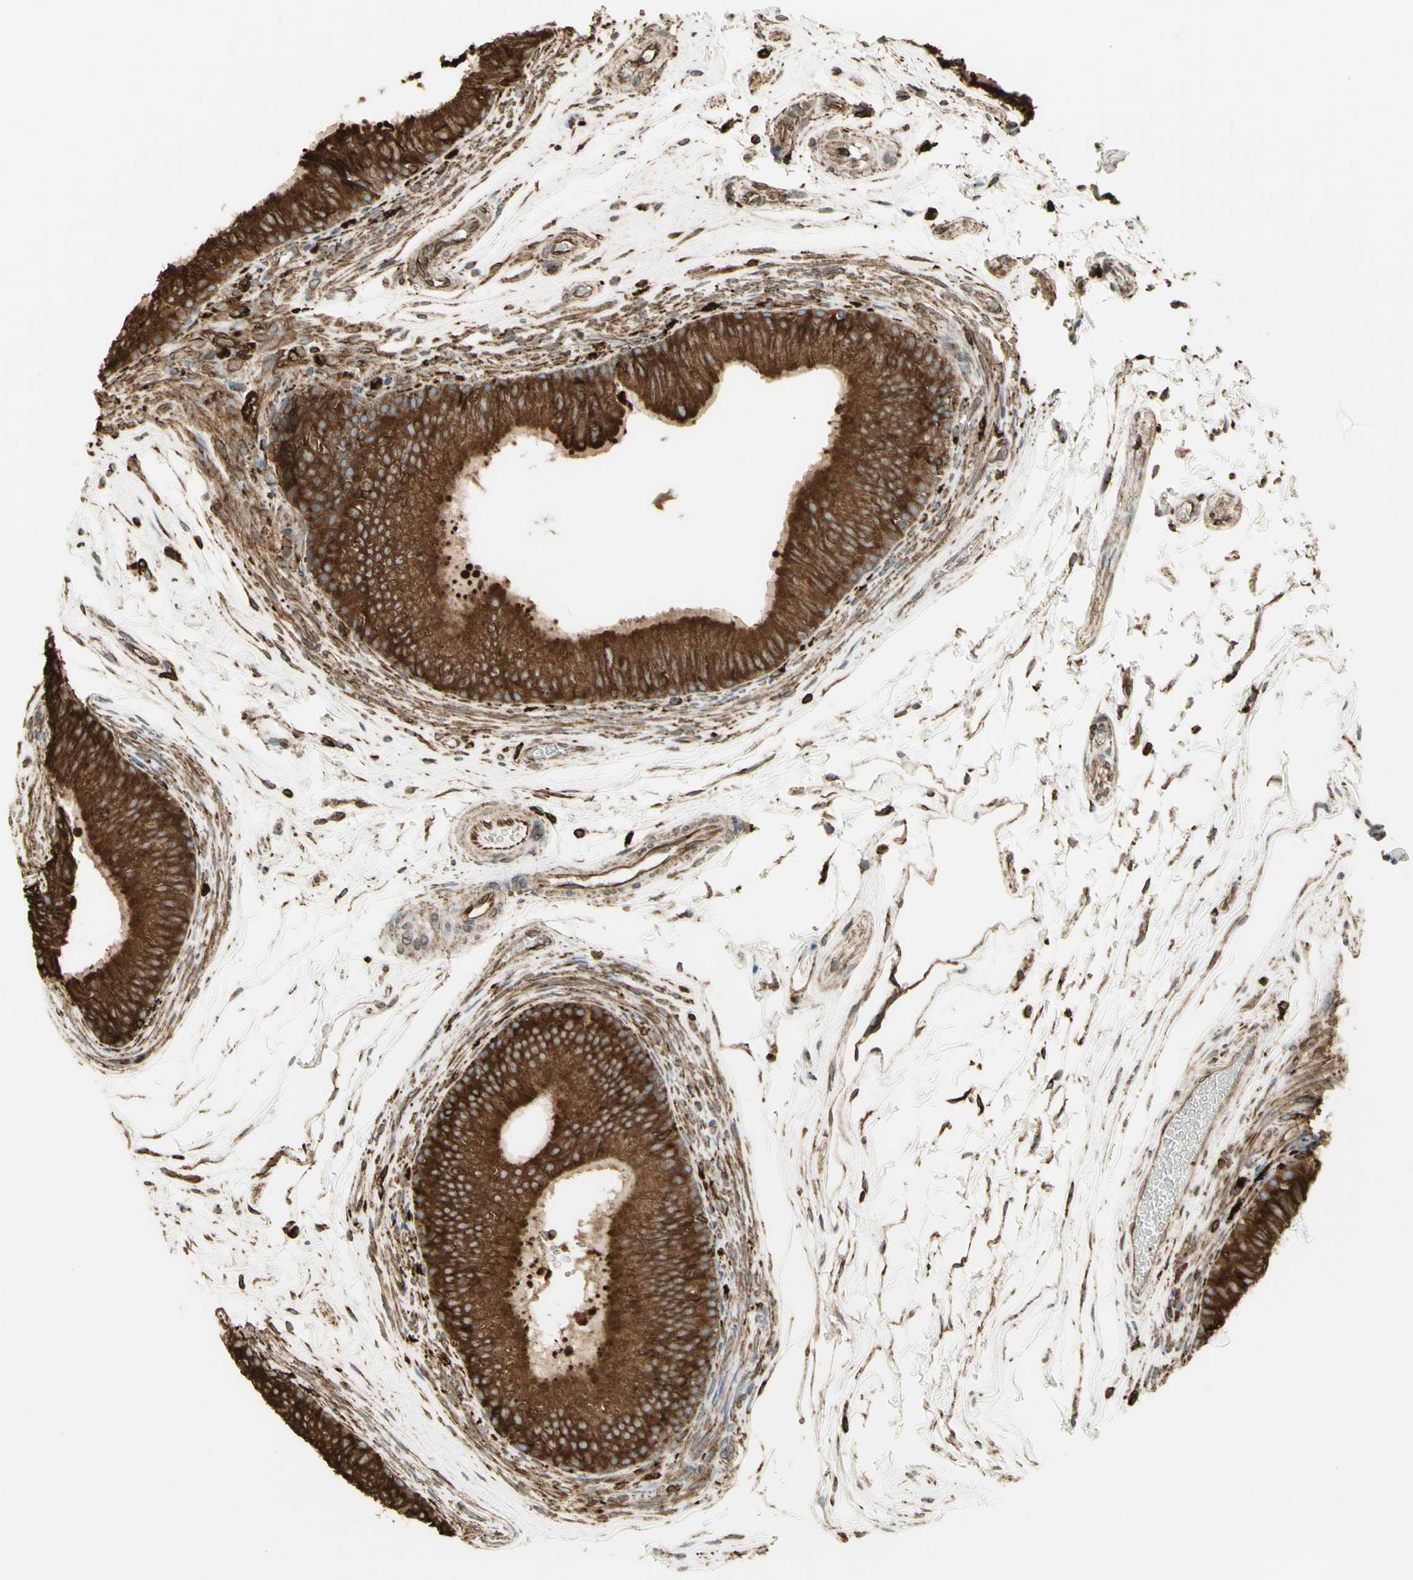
{"staining": {"intensity": "strong", "quantity": ">75%", "location": "cytoplasmic/membranous"}, "tissue": "epididymis", "cell_type": "Glandular cells", "image_type": "normal", "snomed": [{"axis": "morphology", "description": "Normal tissue, NOS"}, {"axis": "topography", "description": "Epididymis"}], "caption": "Glandular cells display high levels of strong cytoplasmic/membranous expression in about >75% of cells in benign epididymis. The staining was performed using DAB (3,3'-diaminobenzidine) to visualize the protein expression in brown, while the nuclei were stained in blue with hematoxylin (Magnification: 20x).", "gene": "CANX", "patient": {"sex": "male", "age": 36}}